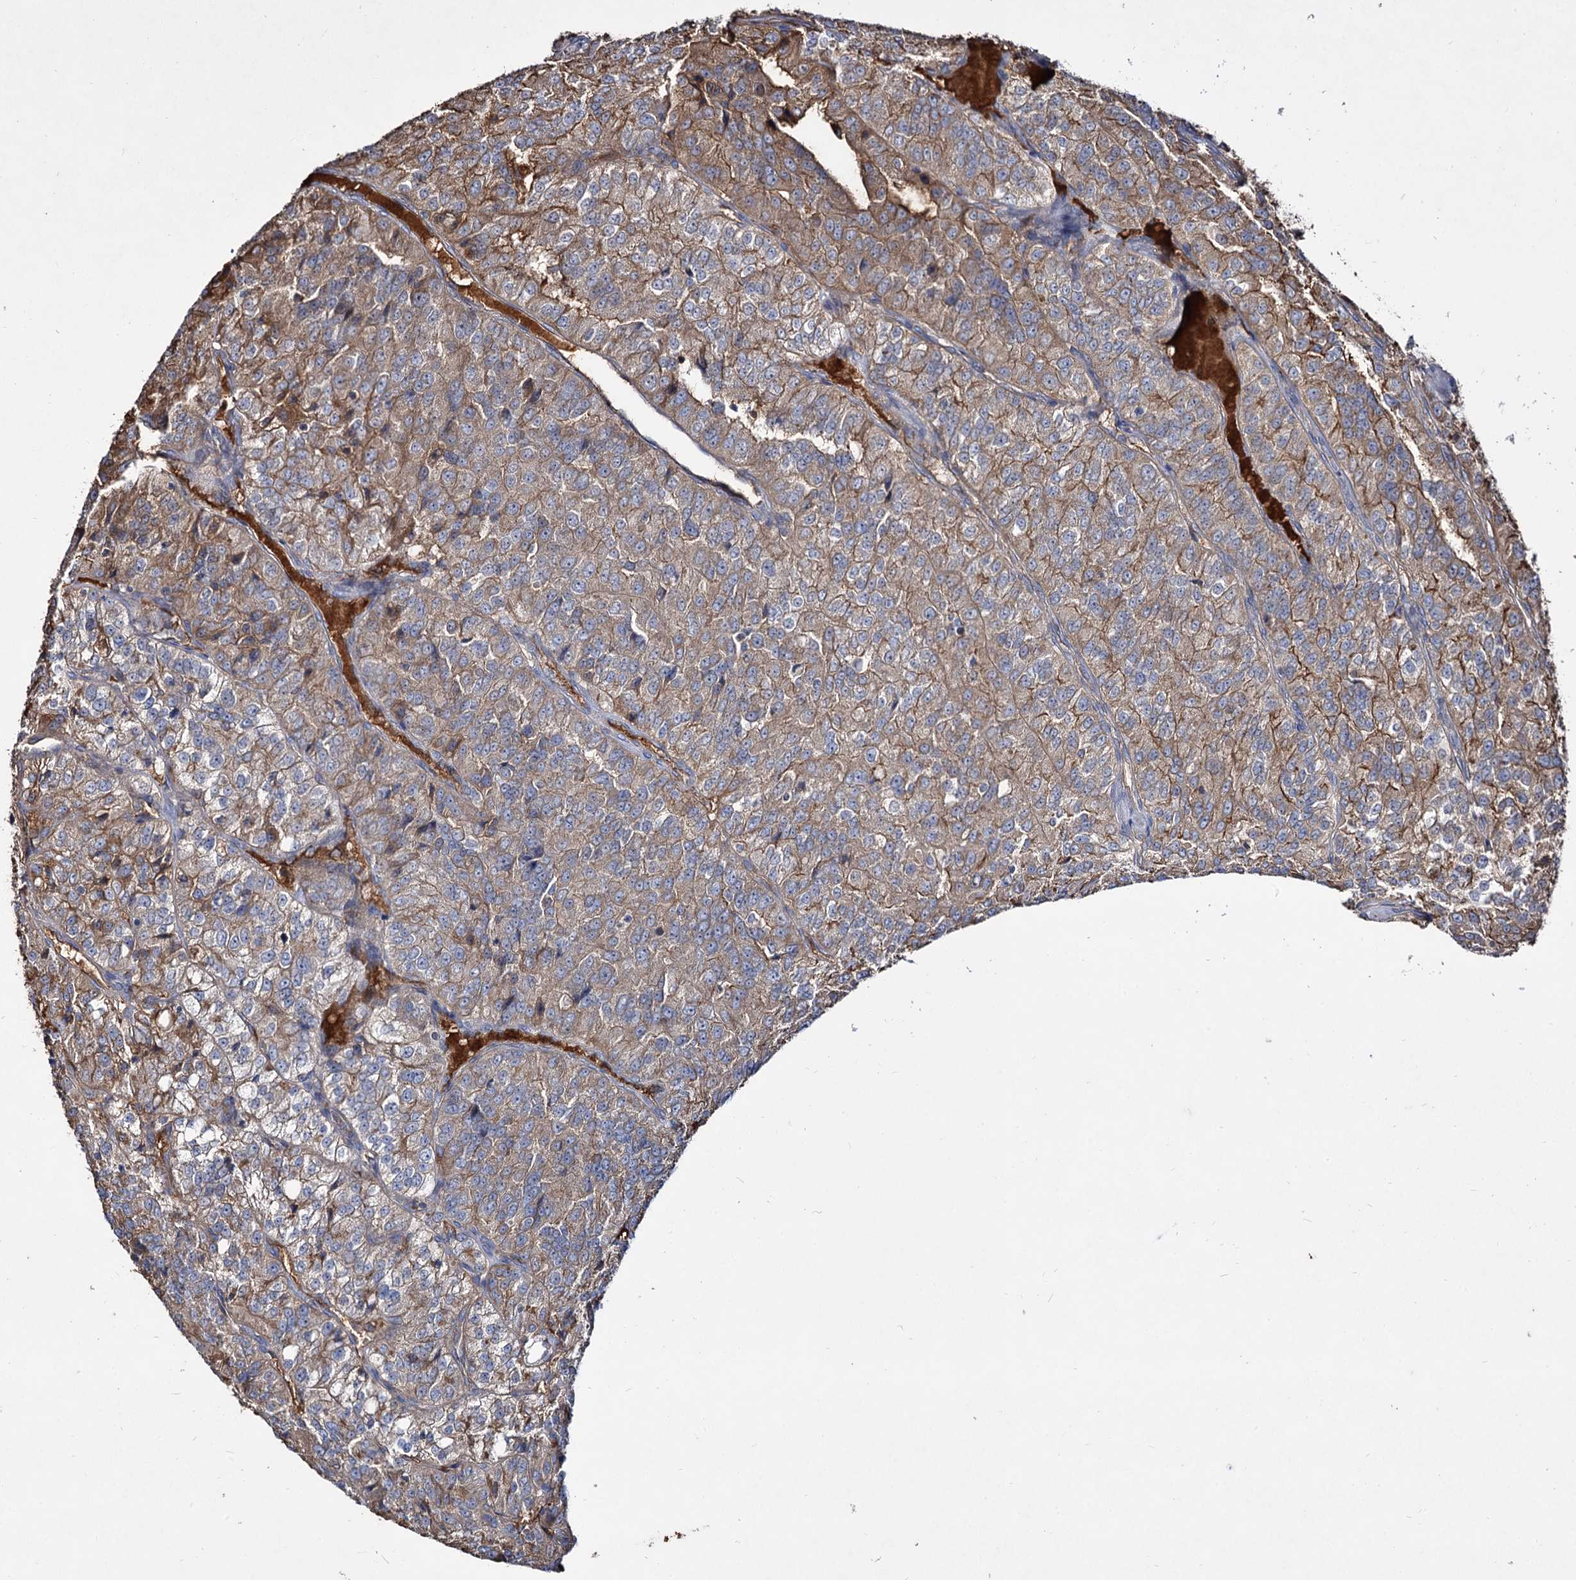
{"staining": {"intensity": "moderate", "quantity": "25%-75%", "location": "cytoplasmic/membranous"}, "tissue": "renal cancer", "cell_type": "Tumor cells", "image_type": "cancer", "snomed": [{"axis": "morphology", "description": "Adenocarcinoma, NOS"}, {"axis": "topography", "description": "Kidney"}], "caption": "Immunohistochemistry of adenocarcinoma (renal) demonstrates medium levels of moderate cytoplasmic/membranous expression in about 25%-75% of tumor cells.", "gene": "ARFIP2", "patient": {"sex": "female", "age": 63}}